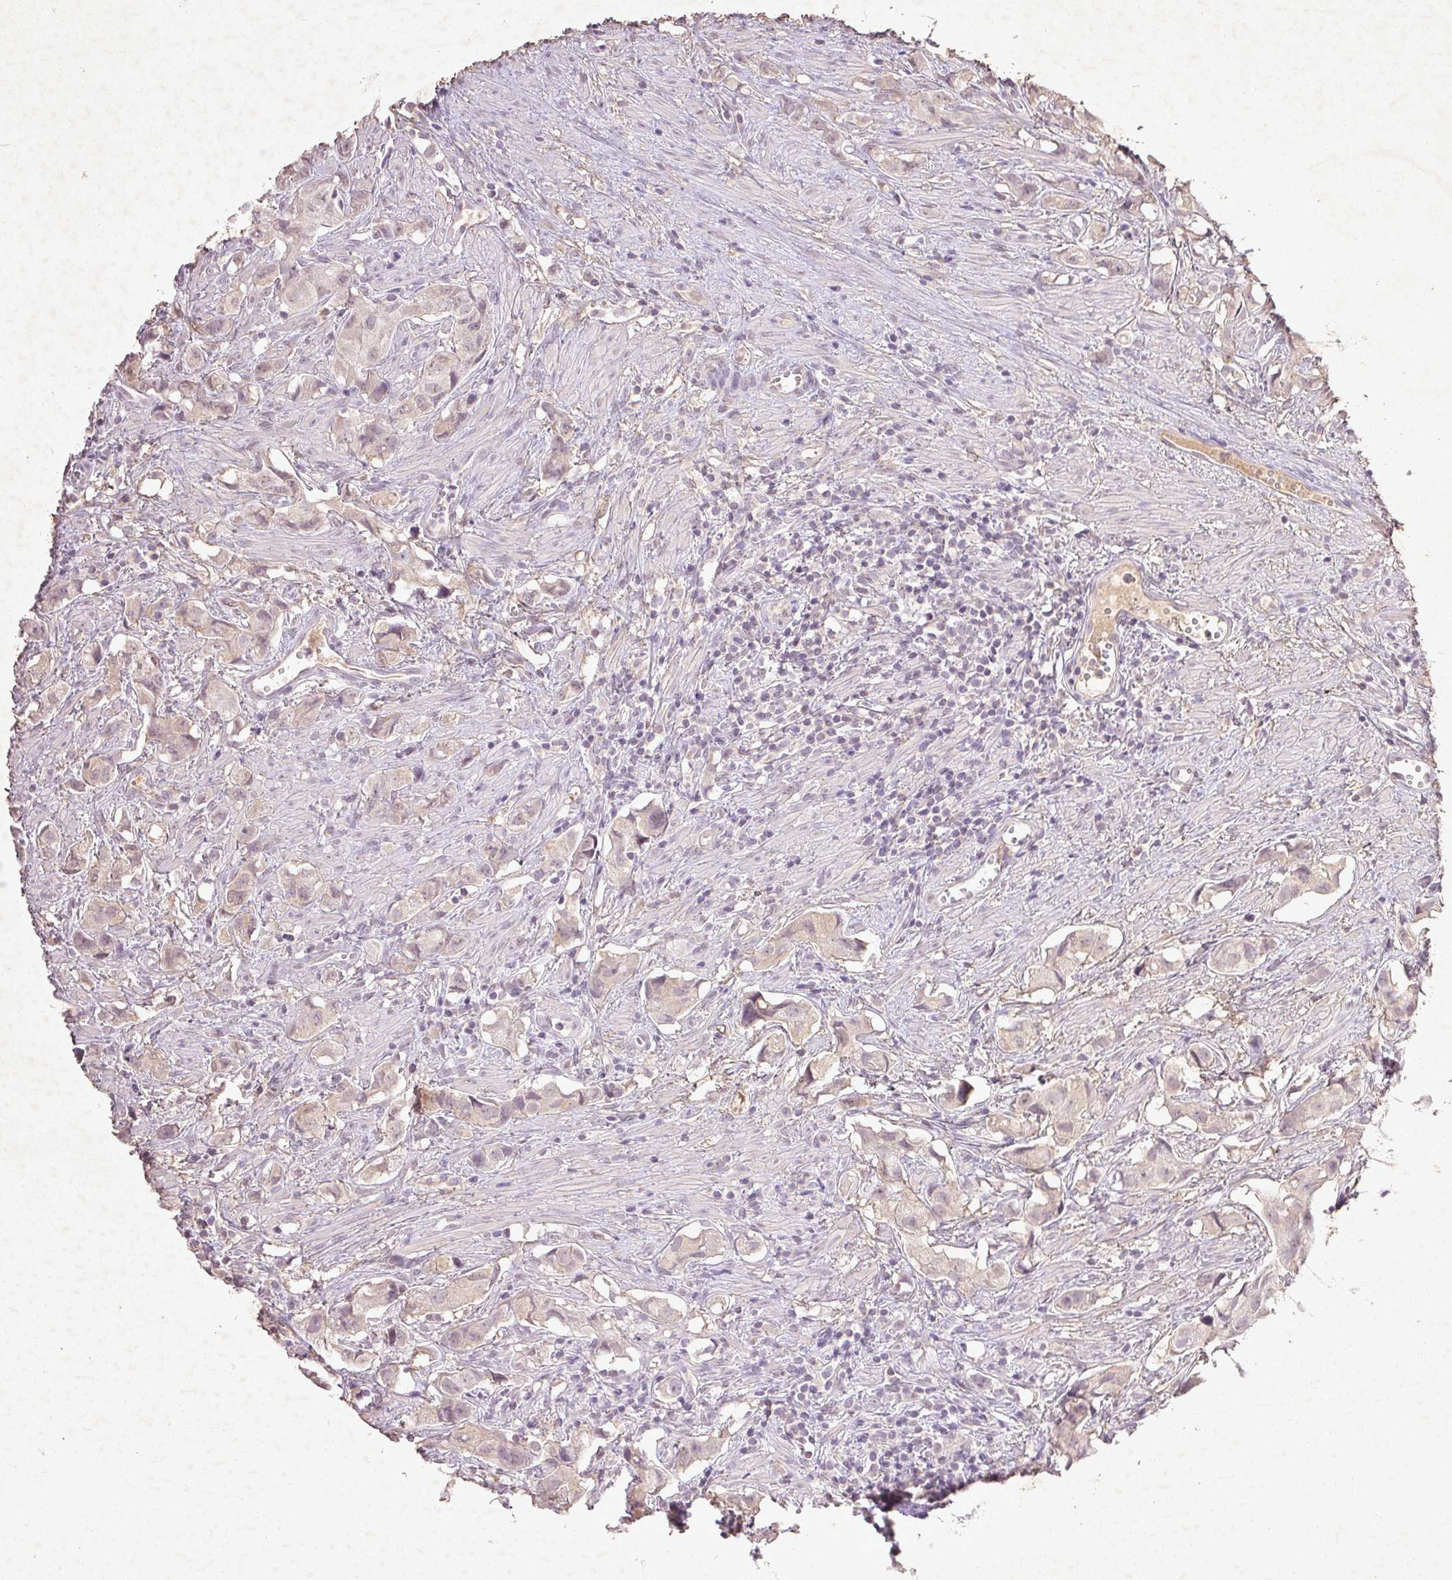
{"staining": {"intensity": "weak", "quantity": "25%-75%", "location": "nuclear"}, "tissue": "prostate cancer", "cell_type": "Tumor cells", "image_type": "cancer", "snomed": [{"axis": "morphology", "description": "Adenocarcinoma, High grade"}, {"axis": "topography", "description": "Prostate"}], "caption": "This is an image of IHC staining of prostate cancer (high-grade adenocarcinoma), which shows weak staining in the nuclear of tumor cells.", "gene": "FAM168B", "patient": {"sex": "male", "age": 58}}